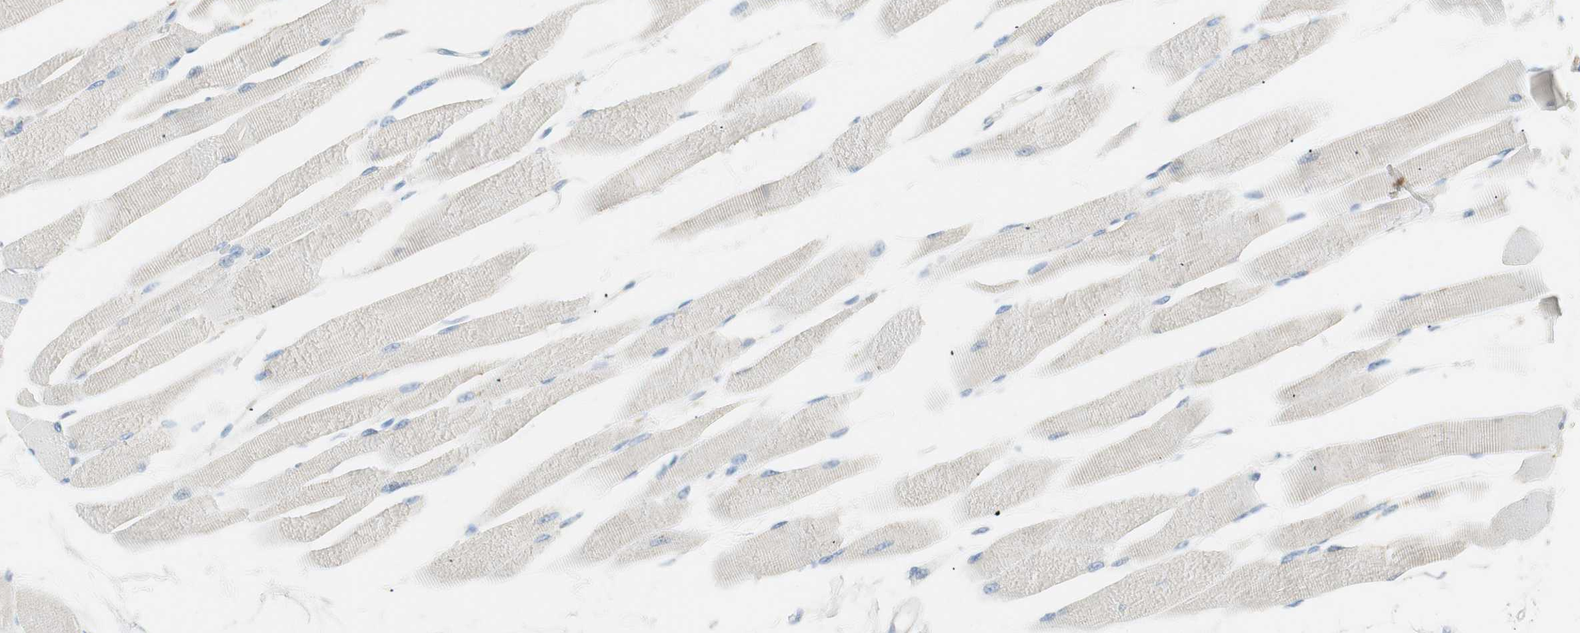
{"staining": {"intensity": "weak", "quantity": "25%-75%", "location": "cytoplasmic/membranous"}, "tissue": "skeletal muscle", "cell_type": "Myocytes", "image_type": "normal", "snomed": [{"axis": "morphology", "description": "Normal tissue, NOS"}, {"axis": "topography", "description": "Skeletal muscle"}, {"axis": "topography", "description": "Peripheral nerve tissue"}], "caption": "Protein staining exhibits weak cytoplasmic/membranous expression in approximately 25%-75% of myocytes in benign skeletal muscle.", "gene": "HPGD", "patient": {"sex": "female", "age": 84}}